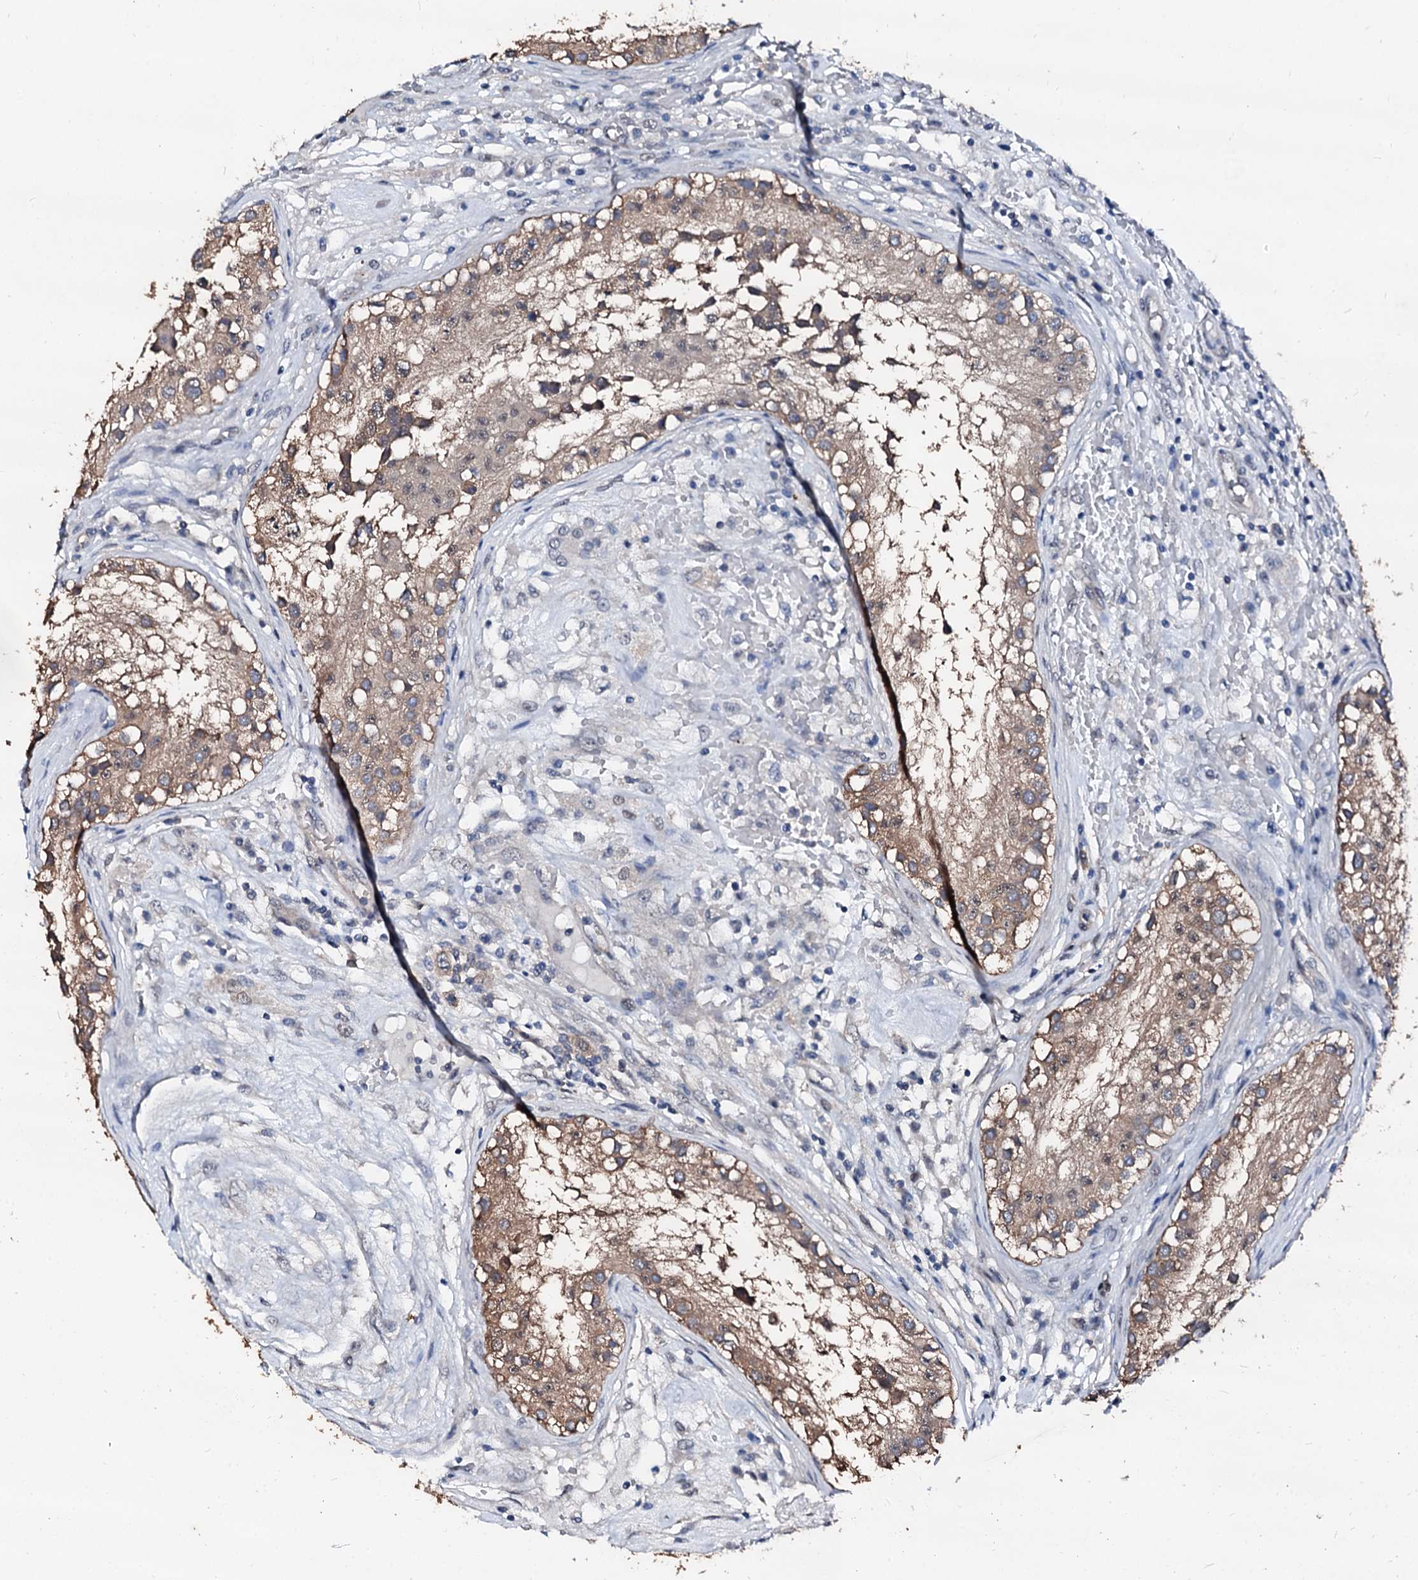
{"staining": {"intensity": "weak", "quantity": ">75%", "location": "cytoplasmic/membranous"}, "tissue": "testis cancer", "cell_type": "Tumor cells", "image_type": "cancer", "snomed": [{"axis": "morphology", "description": "Carcinoma, Embryonal, NOS"}, {"axis": "topography", "description": "Testis"}], "caption": "About >75% of tumor cells in human testis cancer (embryonal carcinoma) show weak cytoplasmic/membranous protein positivity as visualized by brown immunohistochemical staining.", "gene": "CSN2", "patient": {"sex": "male", "age": 25}}